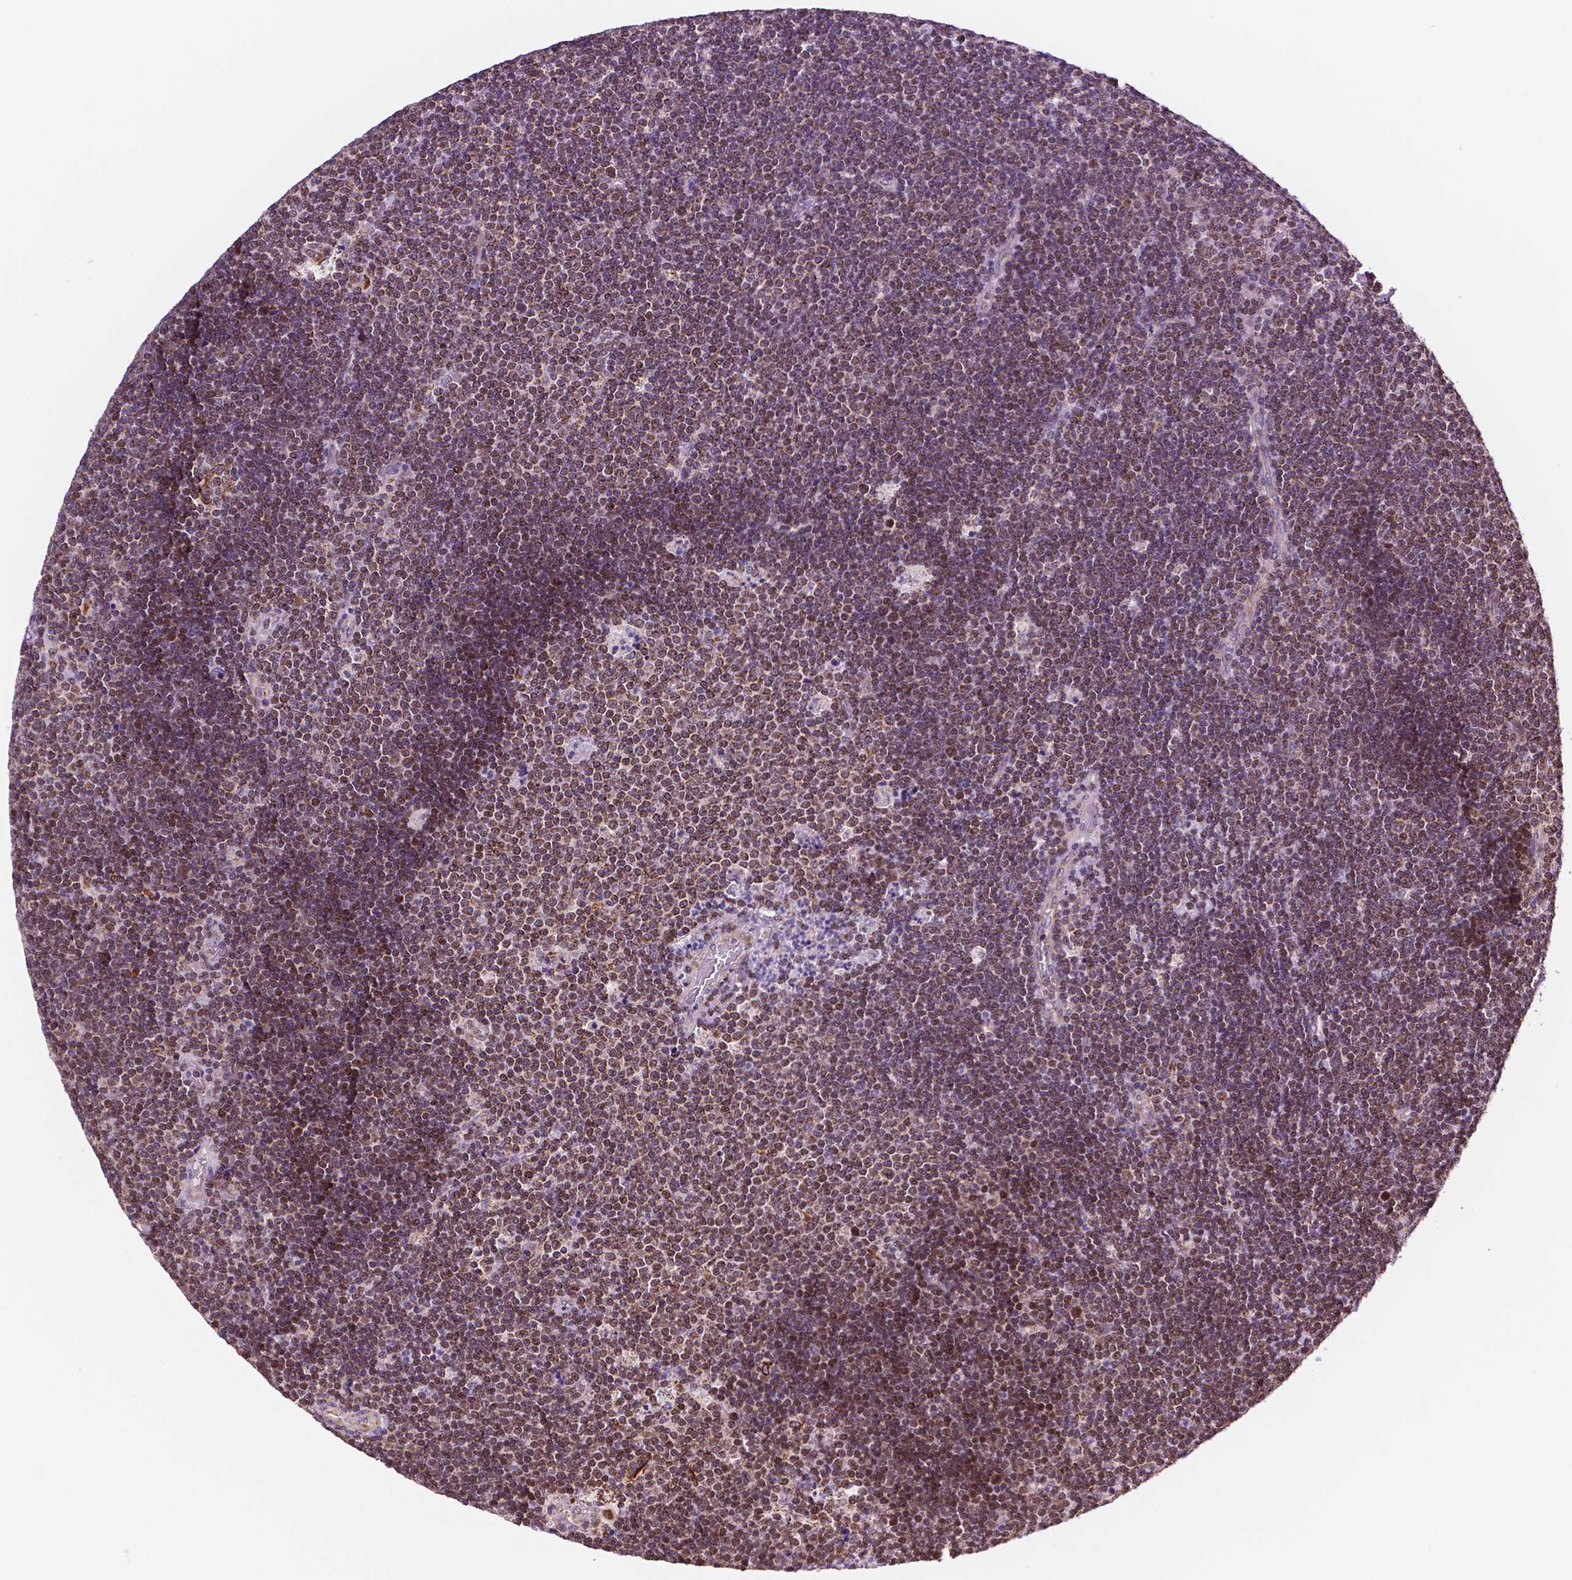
{"staining": {"intensity": "moderate", "quantity": ">75%", "location": "cytoplasmic/membranous,nuclear"}, "tissue": "lymphoma", "cell_type": "Tumor cells", "image_type": "cancer", "snomed": [{"axis": "morphology", "description": "Malignant lymphoma, non-Hodgkin's type, Low grade"}, {"axis": "topography", "description": "Brain"}], "caption": "The image demonstrates a brown stain indicating the presence of a protein in the cytoplasmic/membranous and nuclear of tumor cells in lymphoma. Nuclei are stained in blue.", "gene": "GEMIN4", "patient": {"sex": "female", "age": 66}}